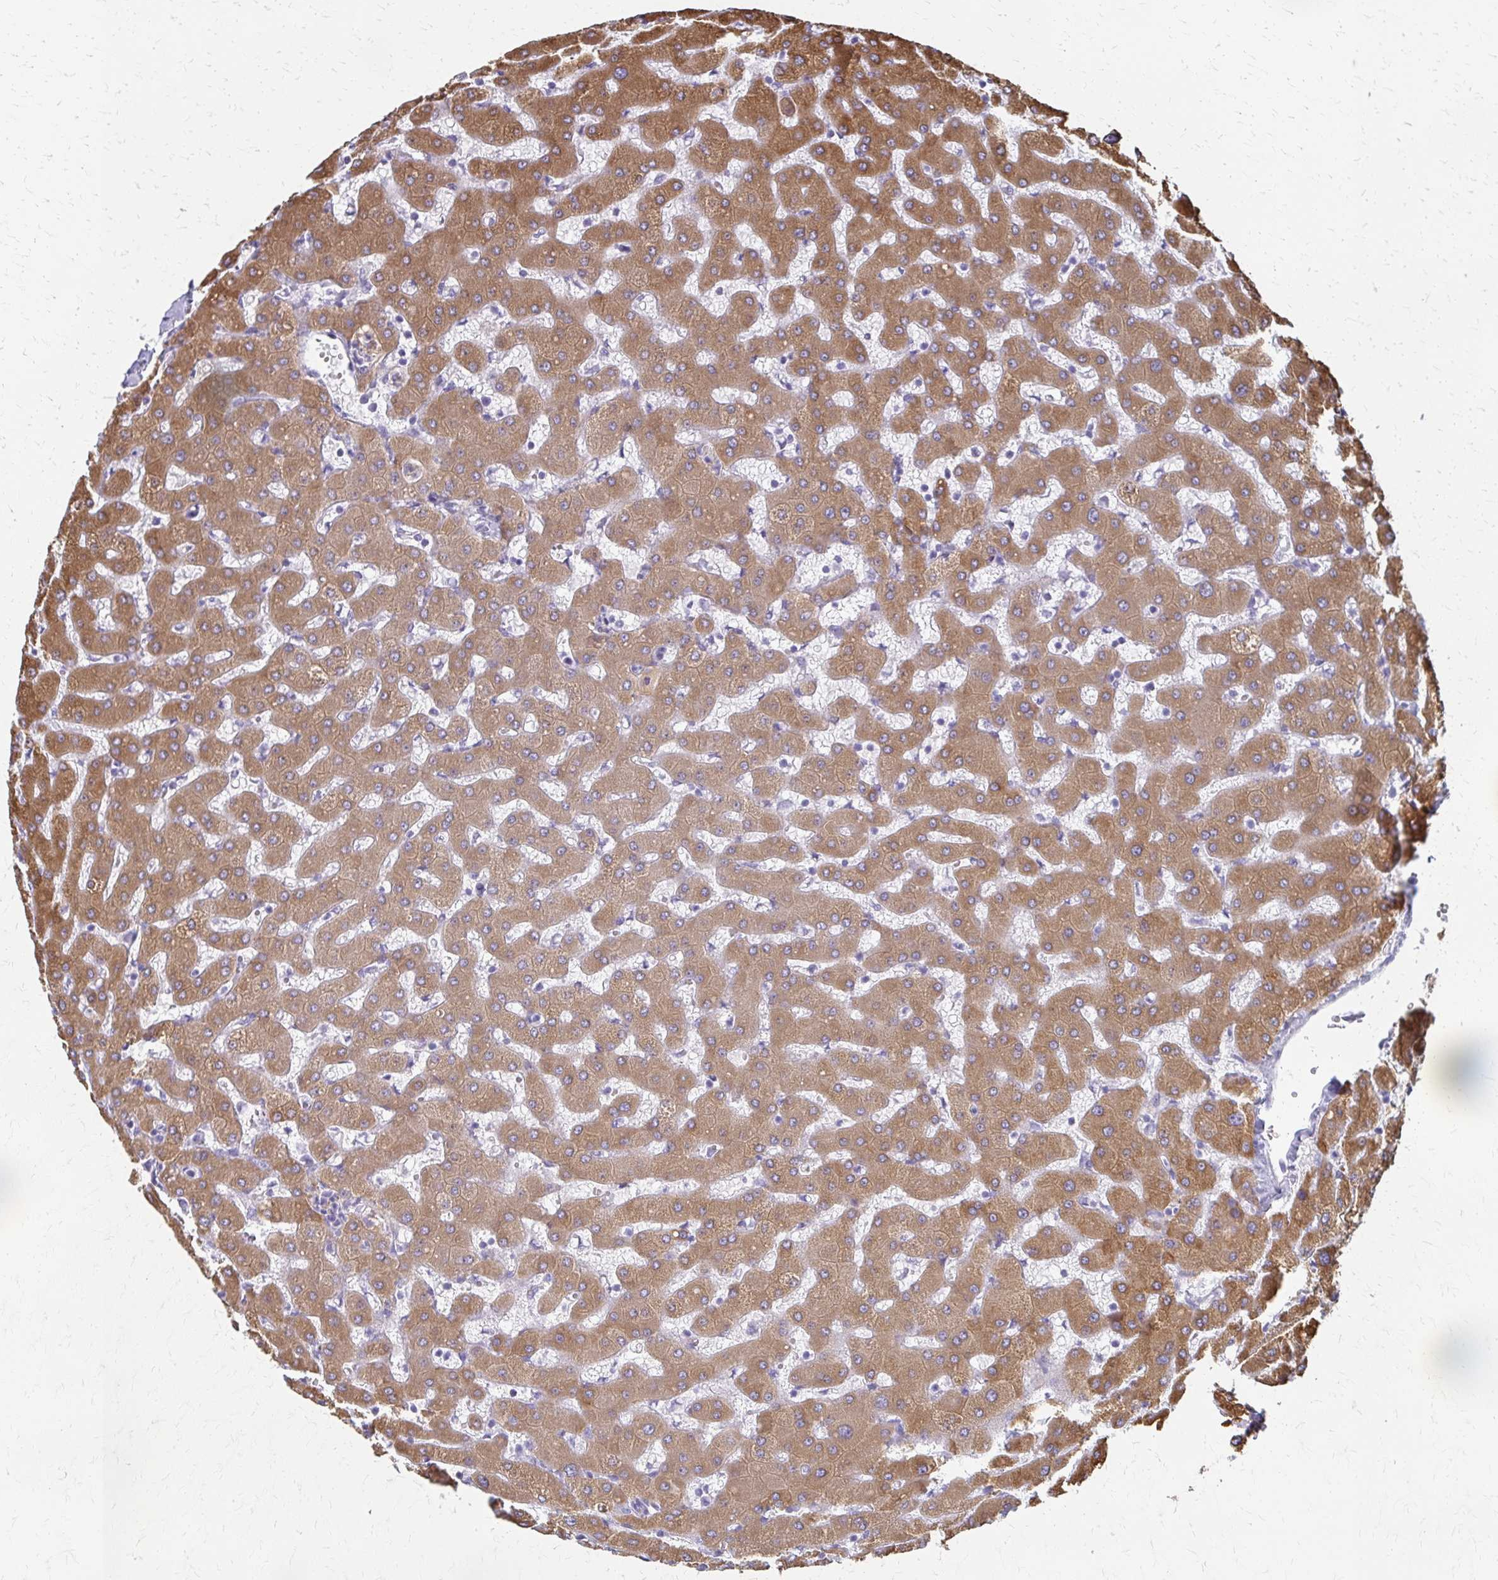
{"staining": {"intensity": "negative", "quantity": "none", "location": "none"}, "tissue": "liver", "cell_type": "Cholangiocytes", "image_type": "normal", "snomed": [{"axis": "morphology", "description": "Normal tissue, NOS"}, {"axis": "topography", "description": "Liver"}], "caption": "A photomicrograph of liver stained for a protein reveals no brown staining in cholangiocytes. (Stains: DAB (3,3'-diaminobenzidine) IHC with hematoxylin counter stain, Microscopy: brightfield microscopy at high magnification).", "gene": "CYB5A", "patient": {"sex": "female", "age": 63}}